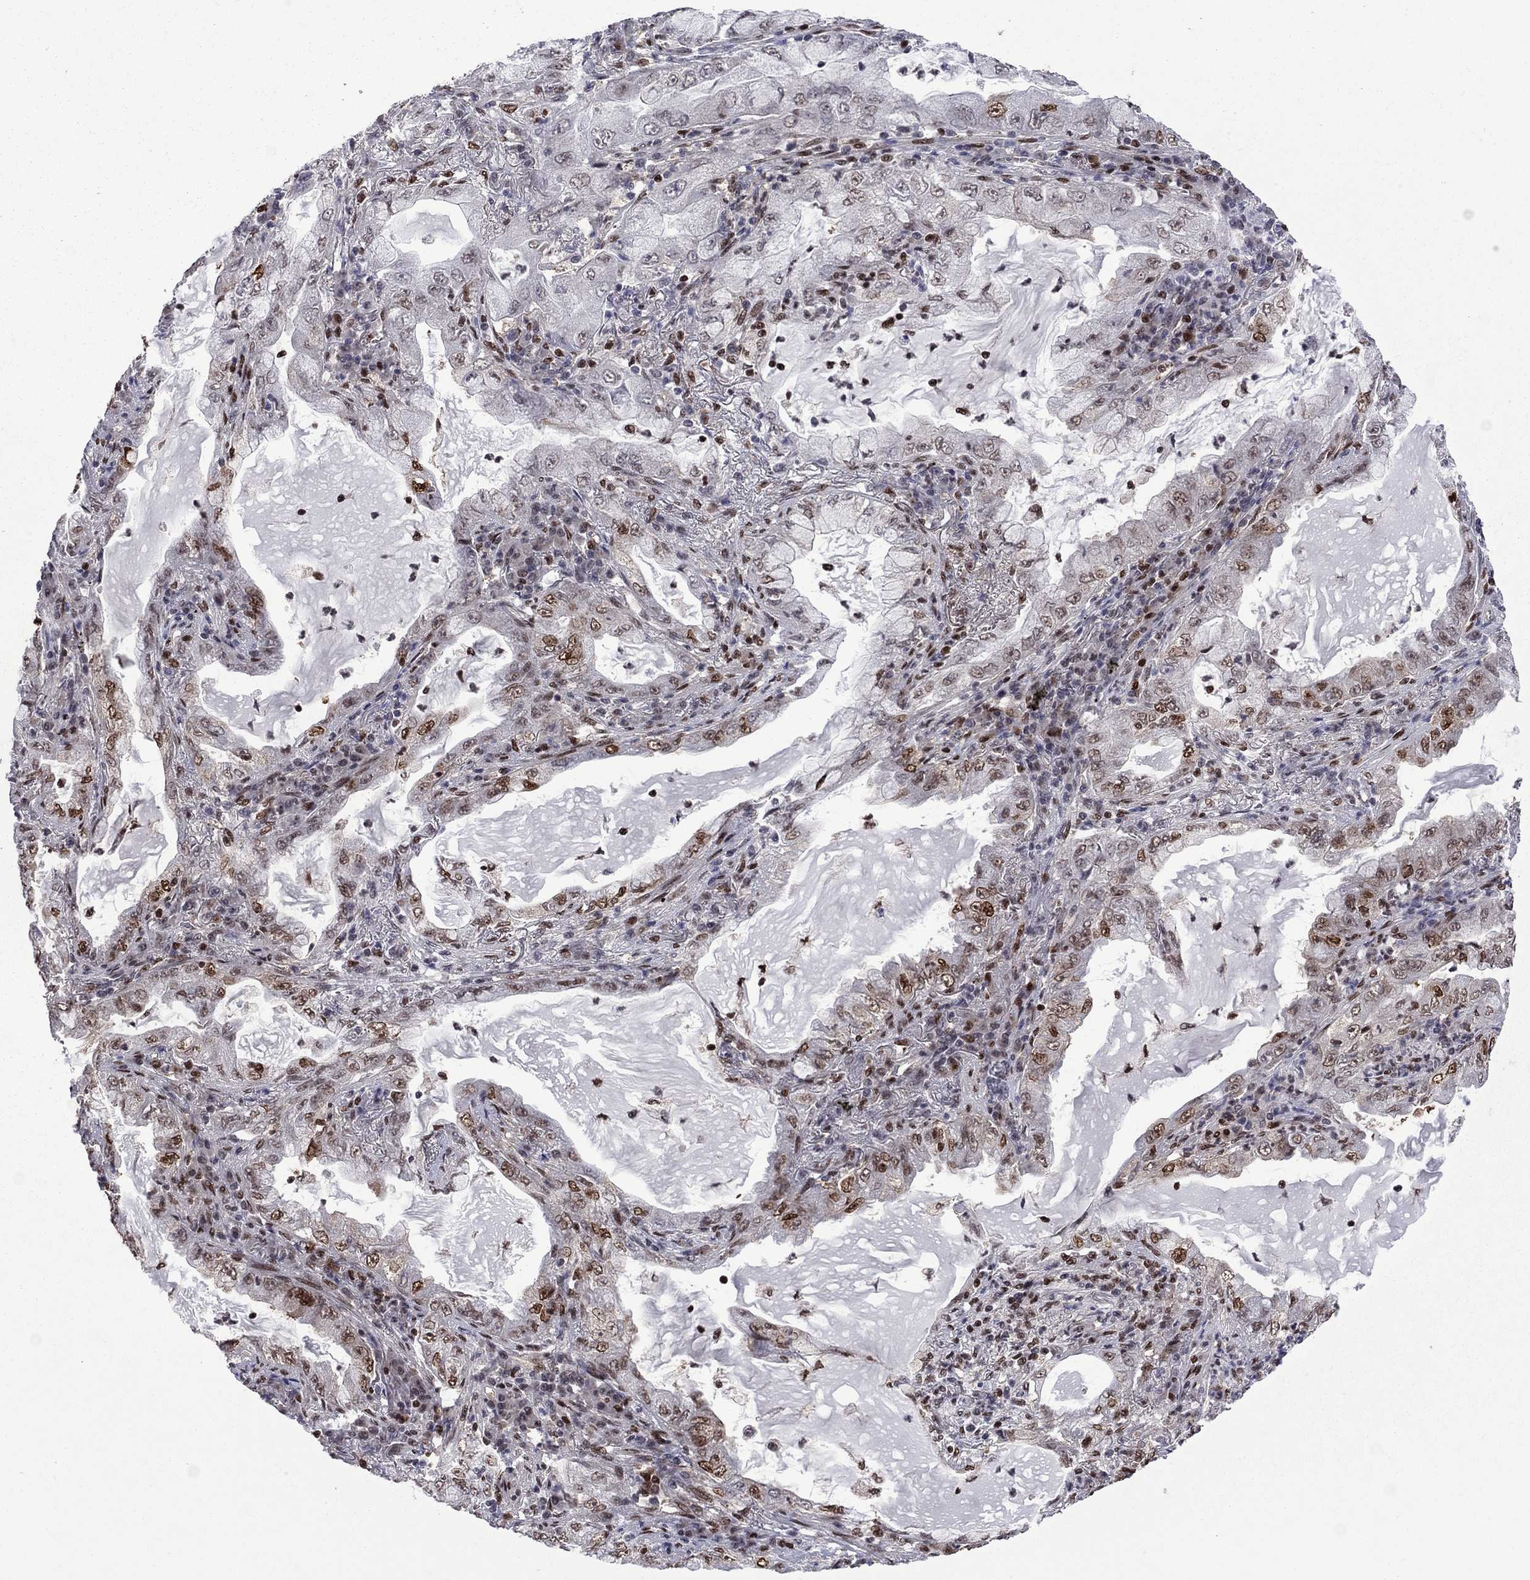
{"staining": {"intensity": "strong", "quantity": "25%-75%", "location": "nuclear"}, "tissue": "lung cancer", "cell_type": "Tumor cells", "image_type": "cancer", "snomed": [{"axis": "morphology", "description": "Adenocarcinoma, NOS"}, {"axis": "topography", "description": "Lung"}], "caption": "A brown stain labels strong nuclear positivity of a protein in human lung adenocarcinoma tumor cells.", "gene": "MED25", "patient": {"sex": "female", "age": 73}}